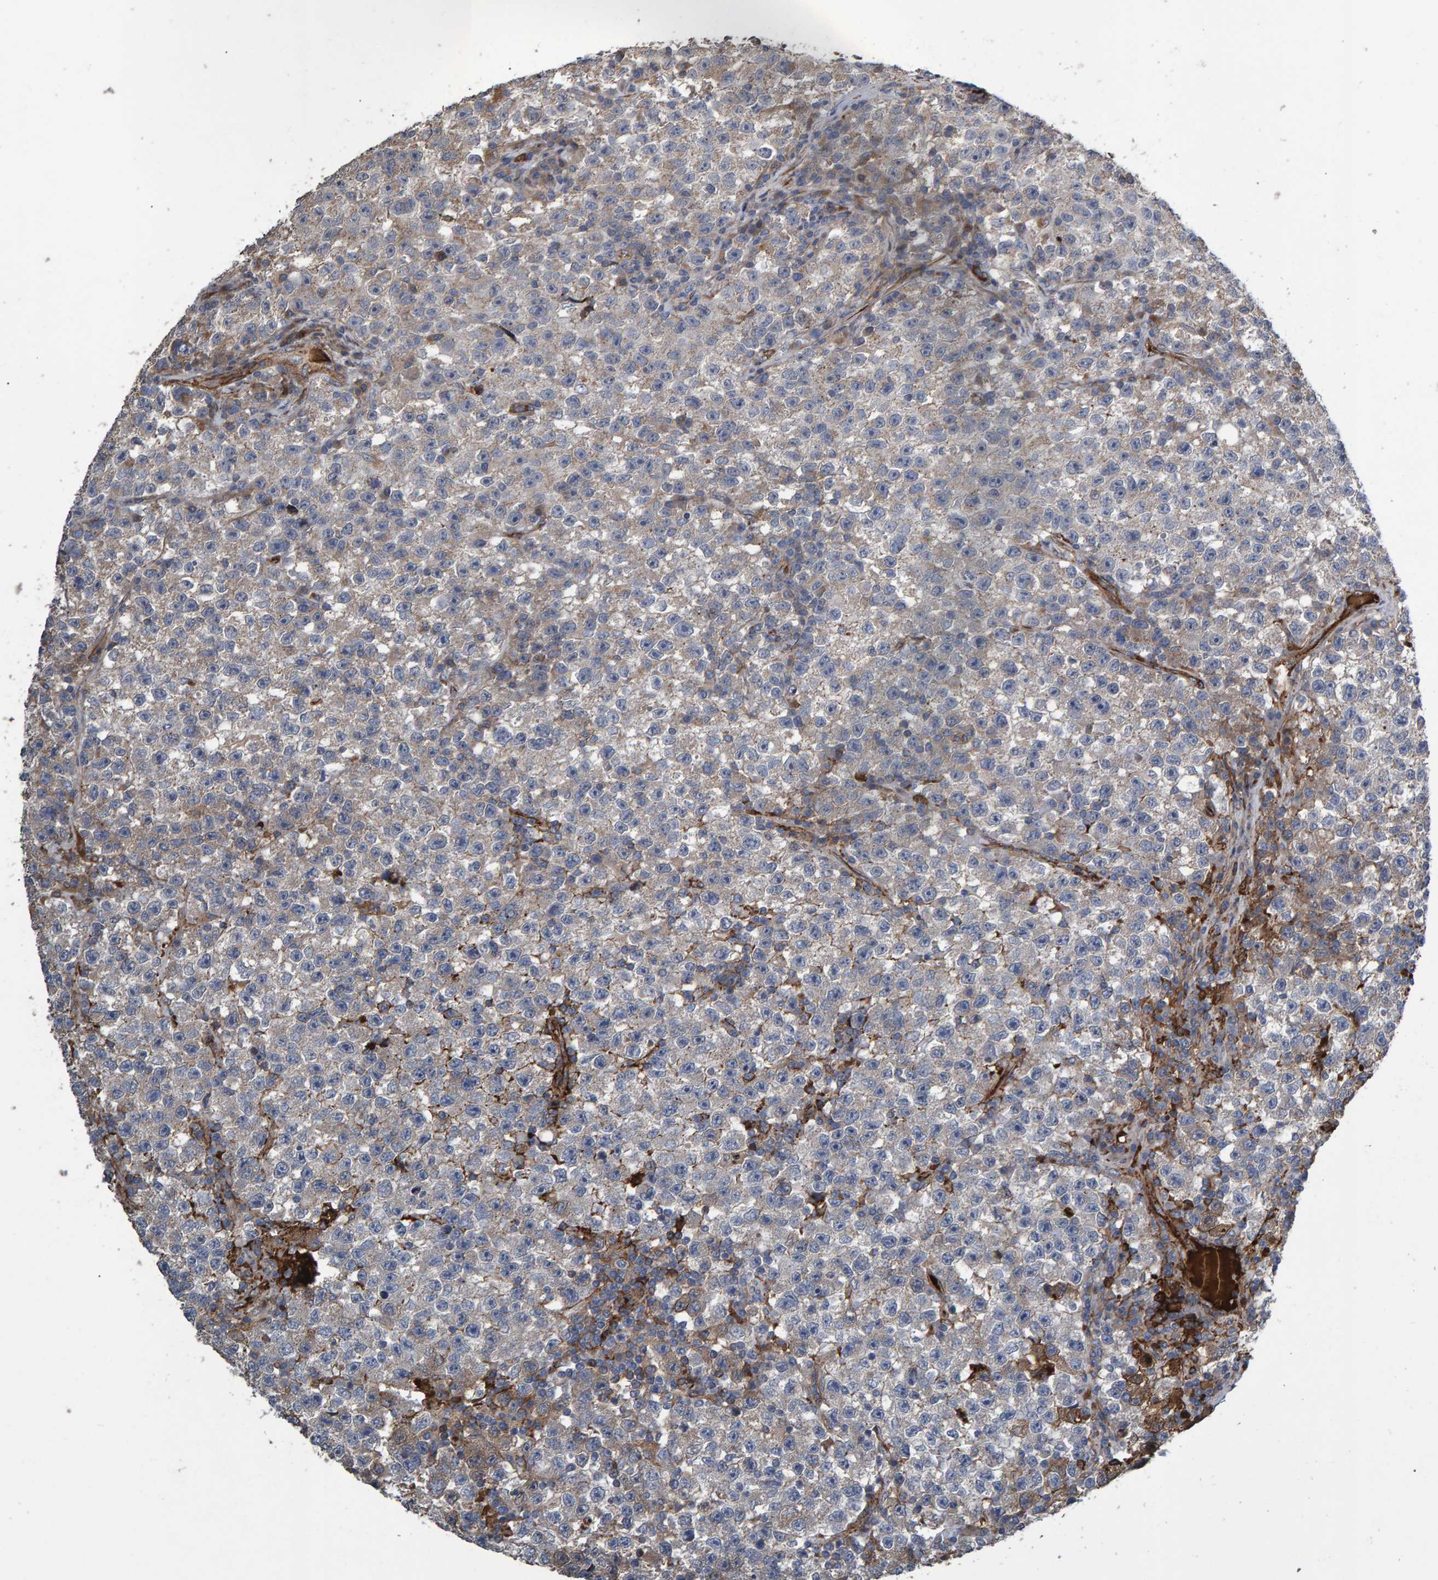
{"staining": {"intensity": "negative", "quantity": "none", "location": "none"}, "tissue": "testis cancer", "cell_type": "Tumor cells", "image_type": "cancer", "snomed": [{"axis": "morphology", "description": "Seminoma, NOS"}, {"axis": "topography", "description": "Testis"}], "caption": "Immunohistochemistry (IHC) image of neoplastic tissue: human seminoma (testis) stained with DAB (3,3'-diaminobenzidine) shows no significant protein positivity in tumor cells.", "gene": "SLIT2", "patient": {"sex": "male", "age": 22}}